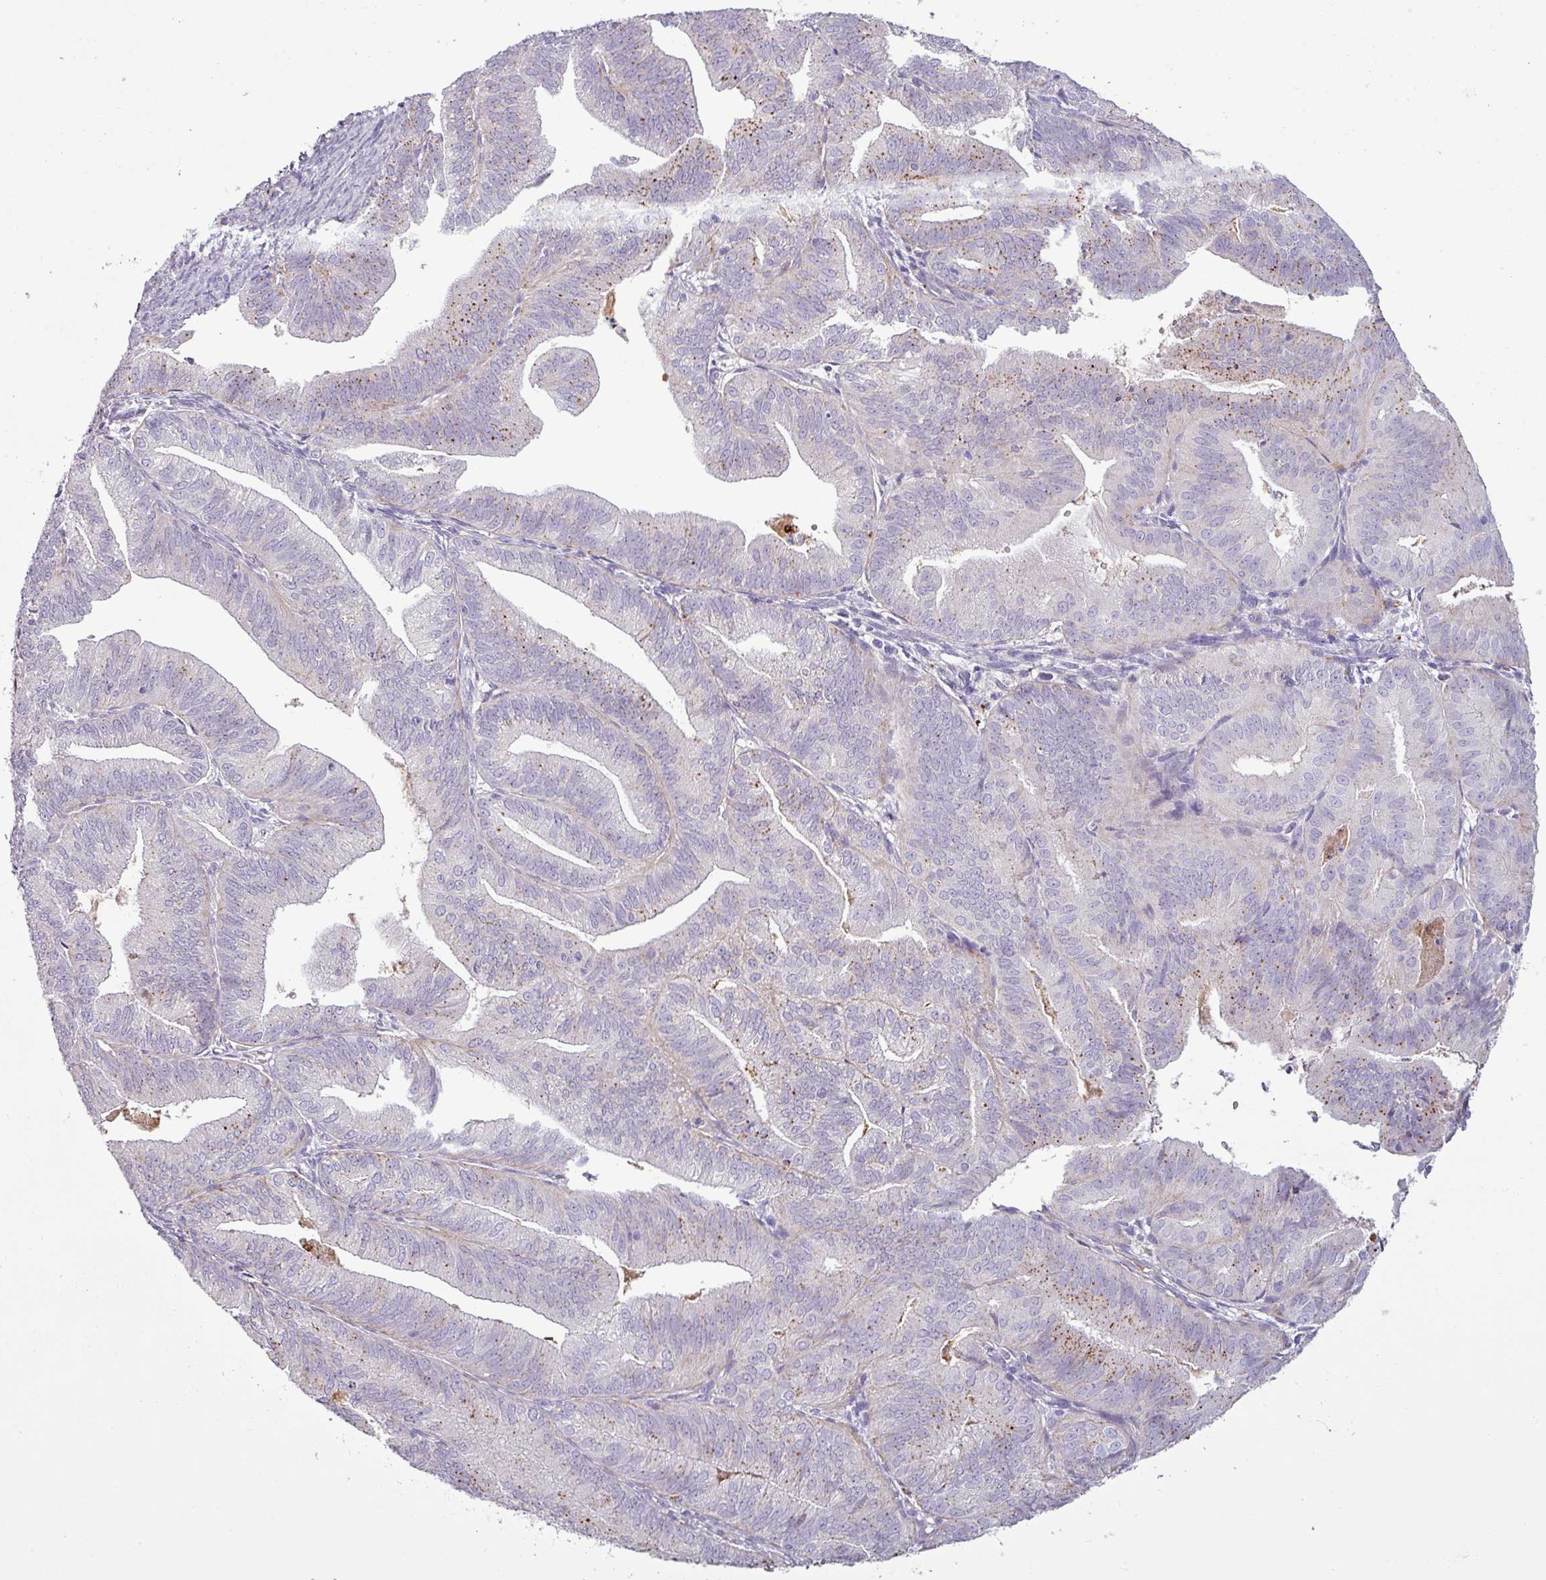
{"staining": {"intensity": "moderate", "quantity": "25%-75%", "location": "cytoplasmic/membranous"}, "tissue": "endometrial cancer", "cell_type": "Tumor cells", "image_type": "cancer", "snomed": [{"axis": "morphology", "description": "Adenocarcinoma, NOS"}, {"axis": "topography", "description": "Endometrium"}], "caption": "Immunohistochemistry staining of adenocarcinoma (endometrial), which exhibits medium levels of moderate cytoplasmic/membranous expression in about 25%-75% of tumor cells indicating moderate cytoplasmic/membranous protein positivity. The staining was performed using DAB (brown) for protein detection and nuclei were counterstained in hematoxylin (blue).", "gene": "C4B", "patient": {"sex": "female", "age": 70}}